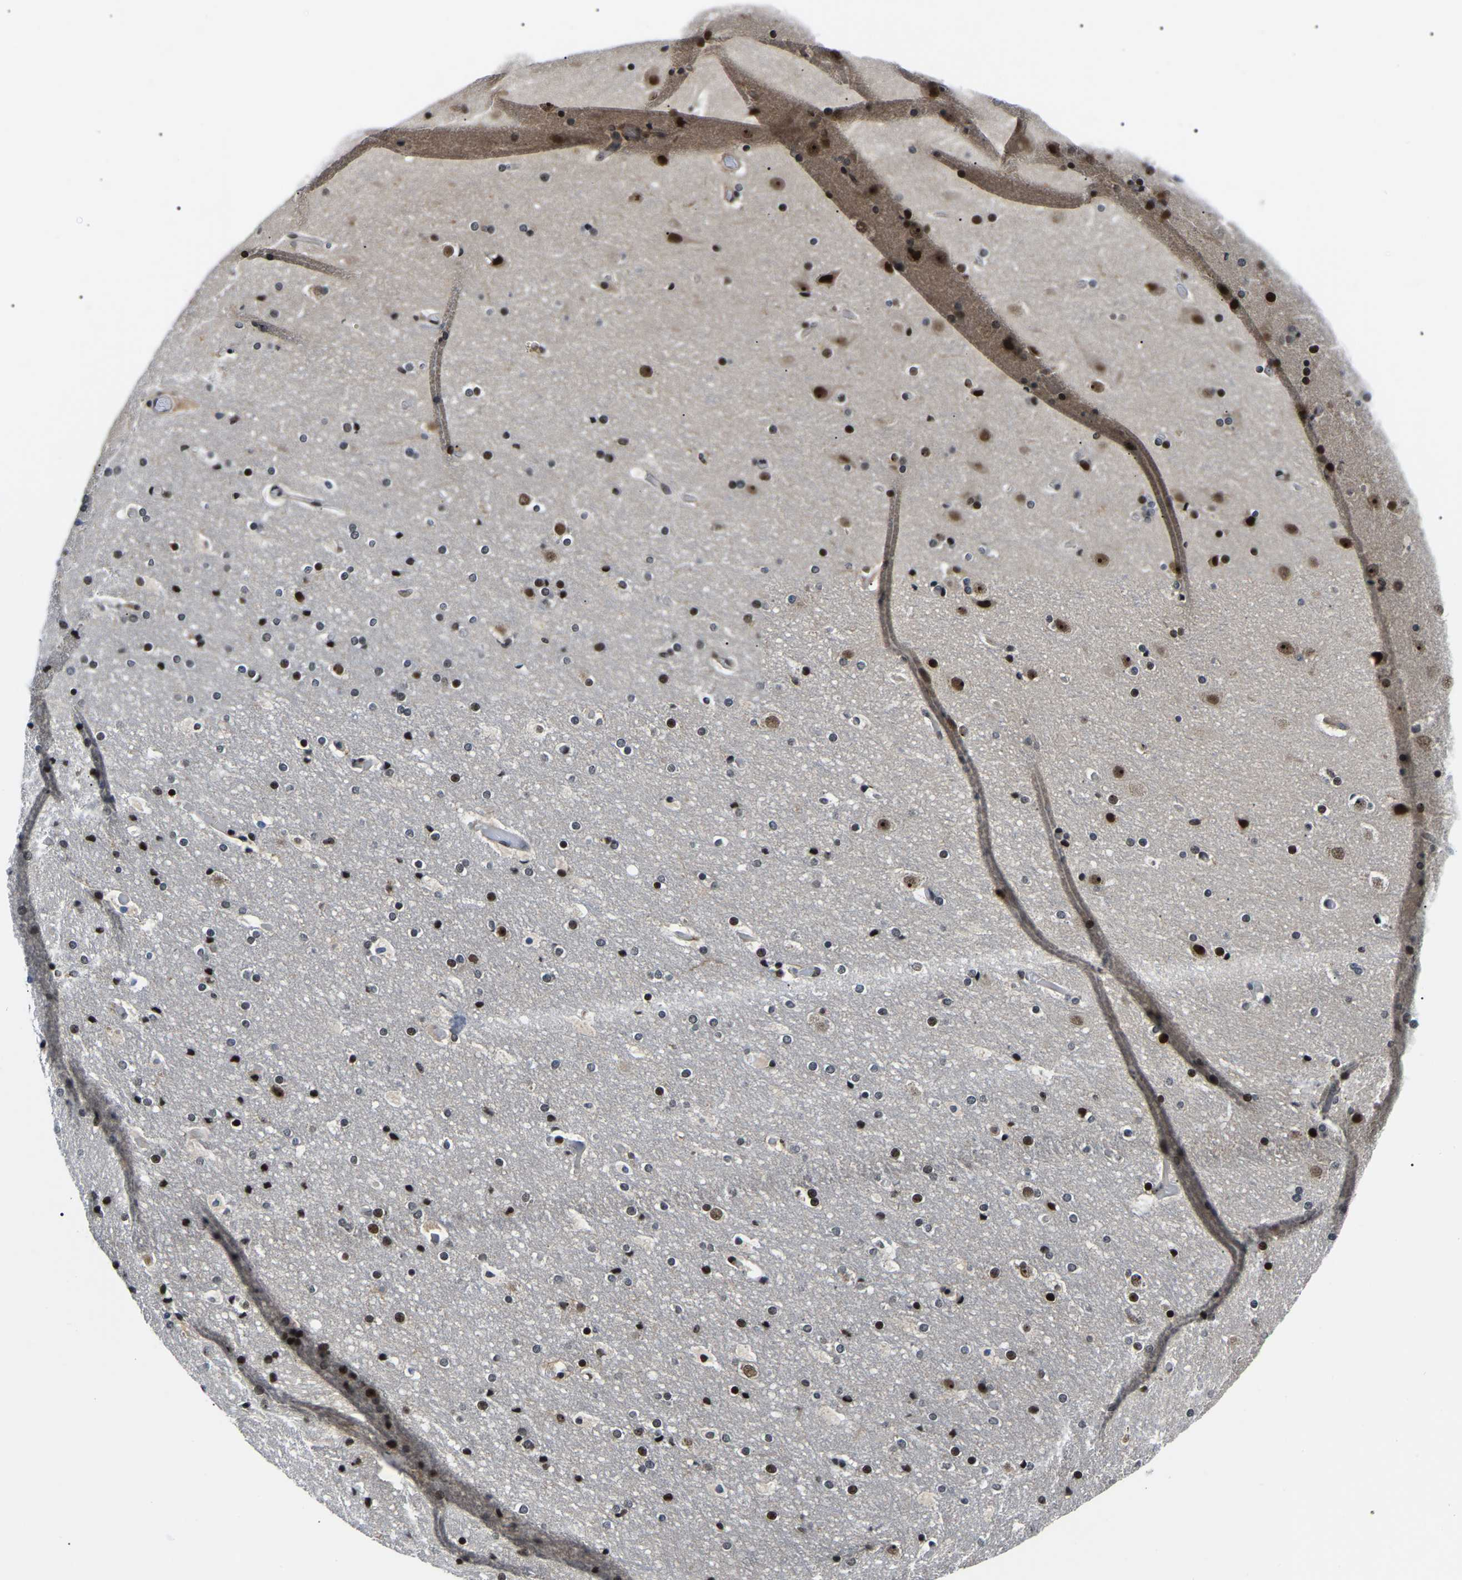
{"staining": {"intensity": "negative", "quantity": "none", "location": "none"}, "tissue": "cerebral cortex", "cell_type": "Endothelial cells", "image_type": "normal", "snomed": [{"axis": "morphology", "description": "Normal tissue, NOS"}, {"axis": "topography", "description": "Cerebral cortex"}], "caption": "Immunohistochemistry micrograph of normal cerebral cortex stained for a protein (brown), which shows no staining in endothelial cells.", "gene": "RRP1B", "patient": {"sex": "male", "age": 57}}